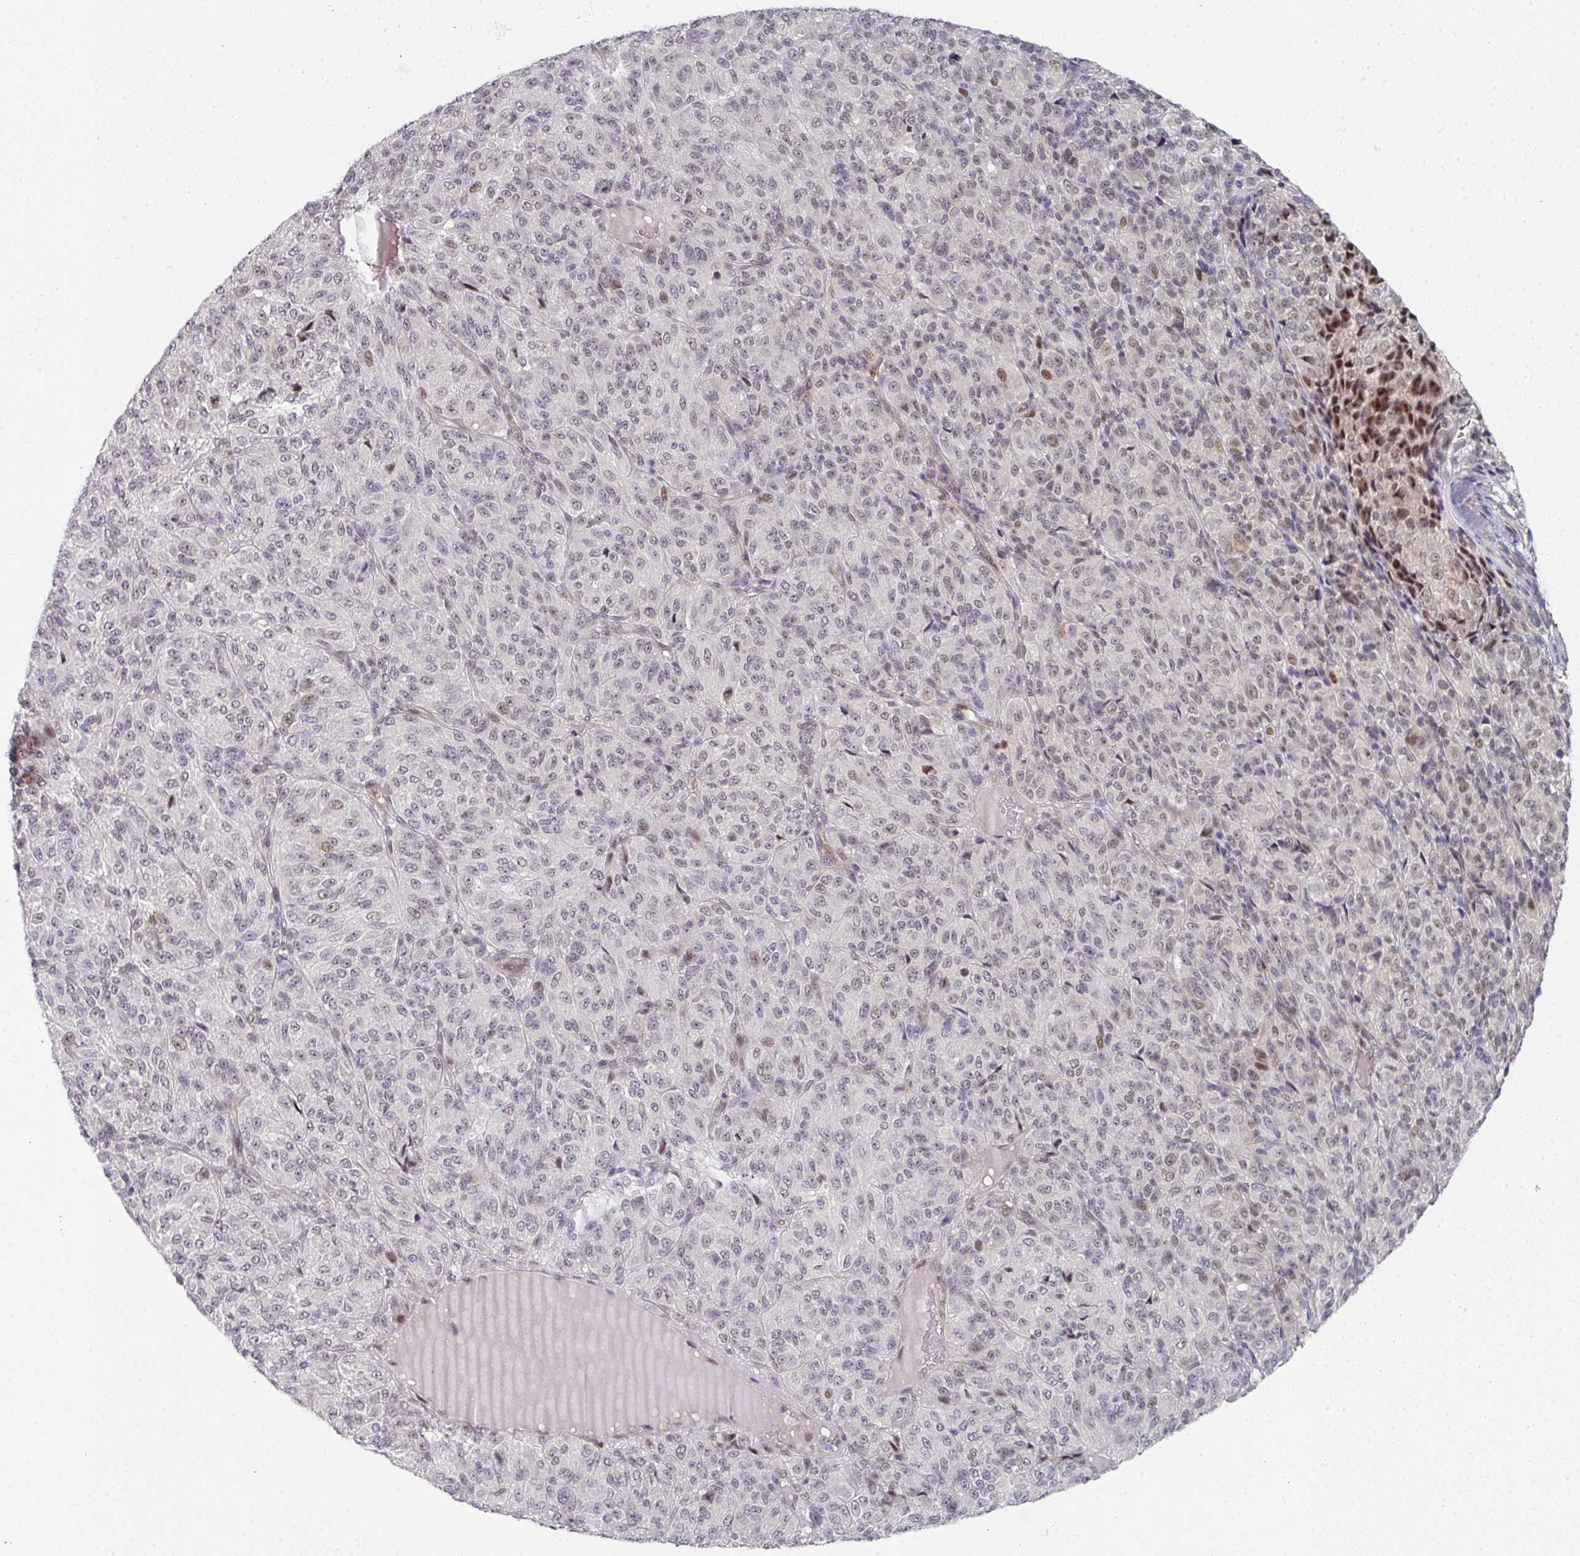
{"staining": {"intensity": "weak", "quantity": "<25%", "location": "nuclear"}, "tissue": "melanoma", "cell_type": "Tumor cells", "image_type": "cancer", "snomed": [{"axis": "morphology", "description": "Malignant melanoma, Metastatic site"}, {"axis": "topography", "description": "Brain"}], "caption": "IHC of human melanoma reveals no staining in tumor cells. The staining was performed using DAB to visualize the protein expression in brown, while the nuclei were stained in blue with hematoxylin (Magnification: 20x).", "gene": "TMCC1", "patient": {"sex": "female", "age": 56}}